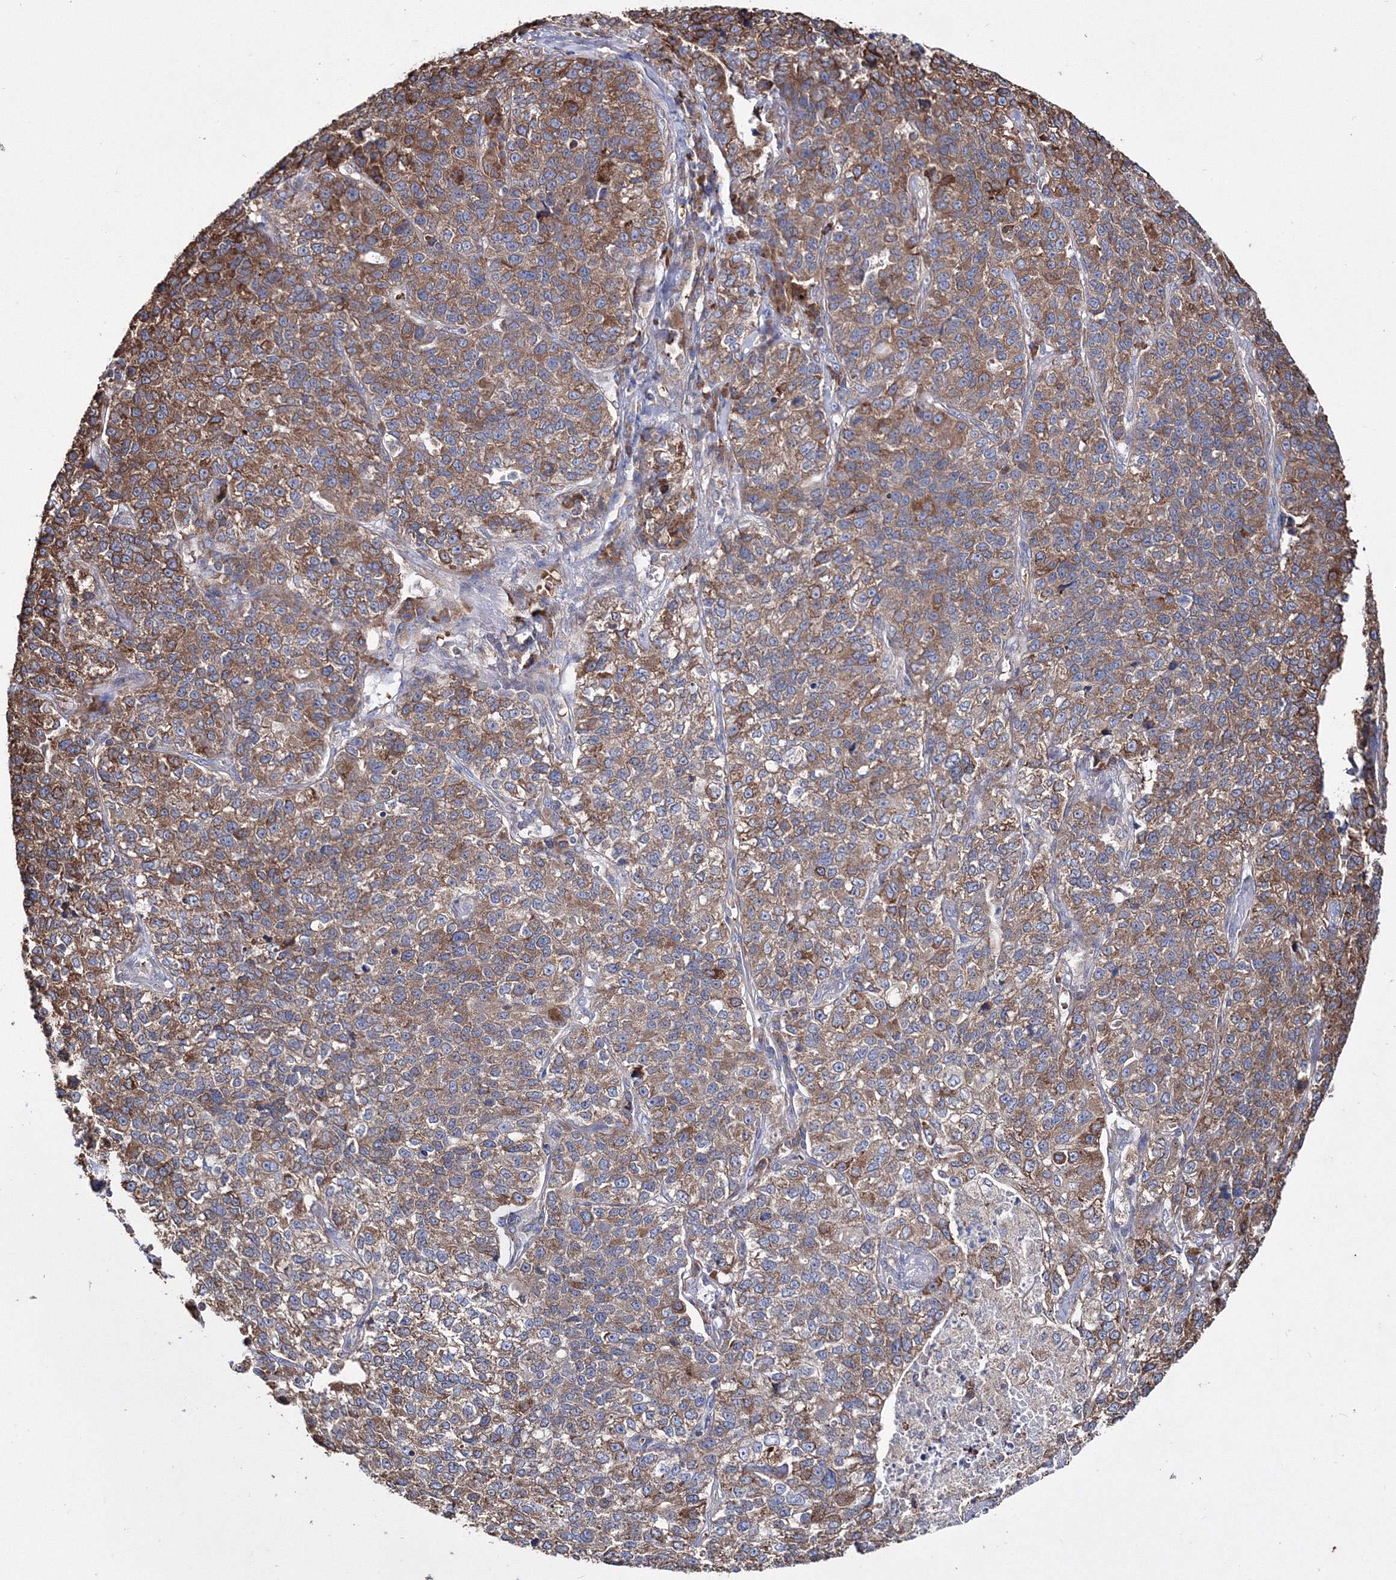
{"staining": {"intensity": "moderate", "quantity": ">75%", "location": "cytoplasmic/membranous"}, "tissue": "lung cancer", "cell_type": "Tumor cells", "image_type": "cancer", "snomed": [{"axis": "morphology", "description": "Adenocarcinoma, NOS"}, {"axis": "topography", "description": "Lung"}], "caption": "Adenocarcinoma (lung) was stained to show a protein in brown. There is medium levels of moderate cytoplasmic/membranous expression in approximately >75% of tumor cells.", "gene": "VPS8", "patient": {"sex": "male", "age": 49}}